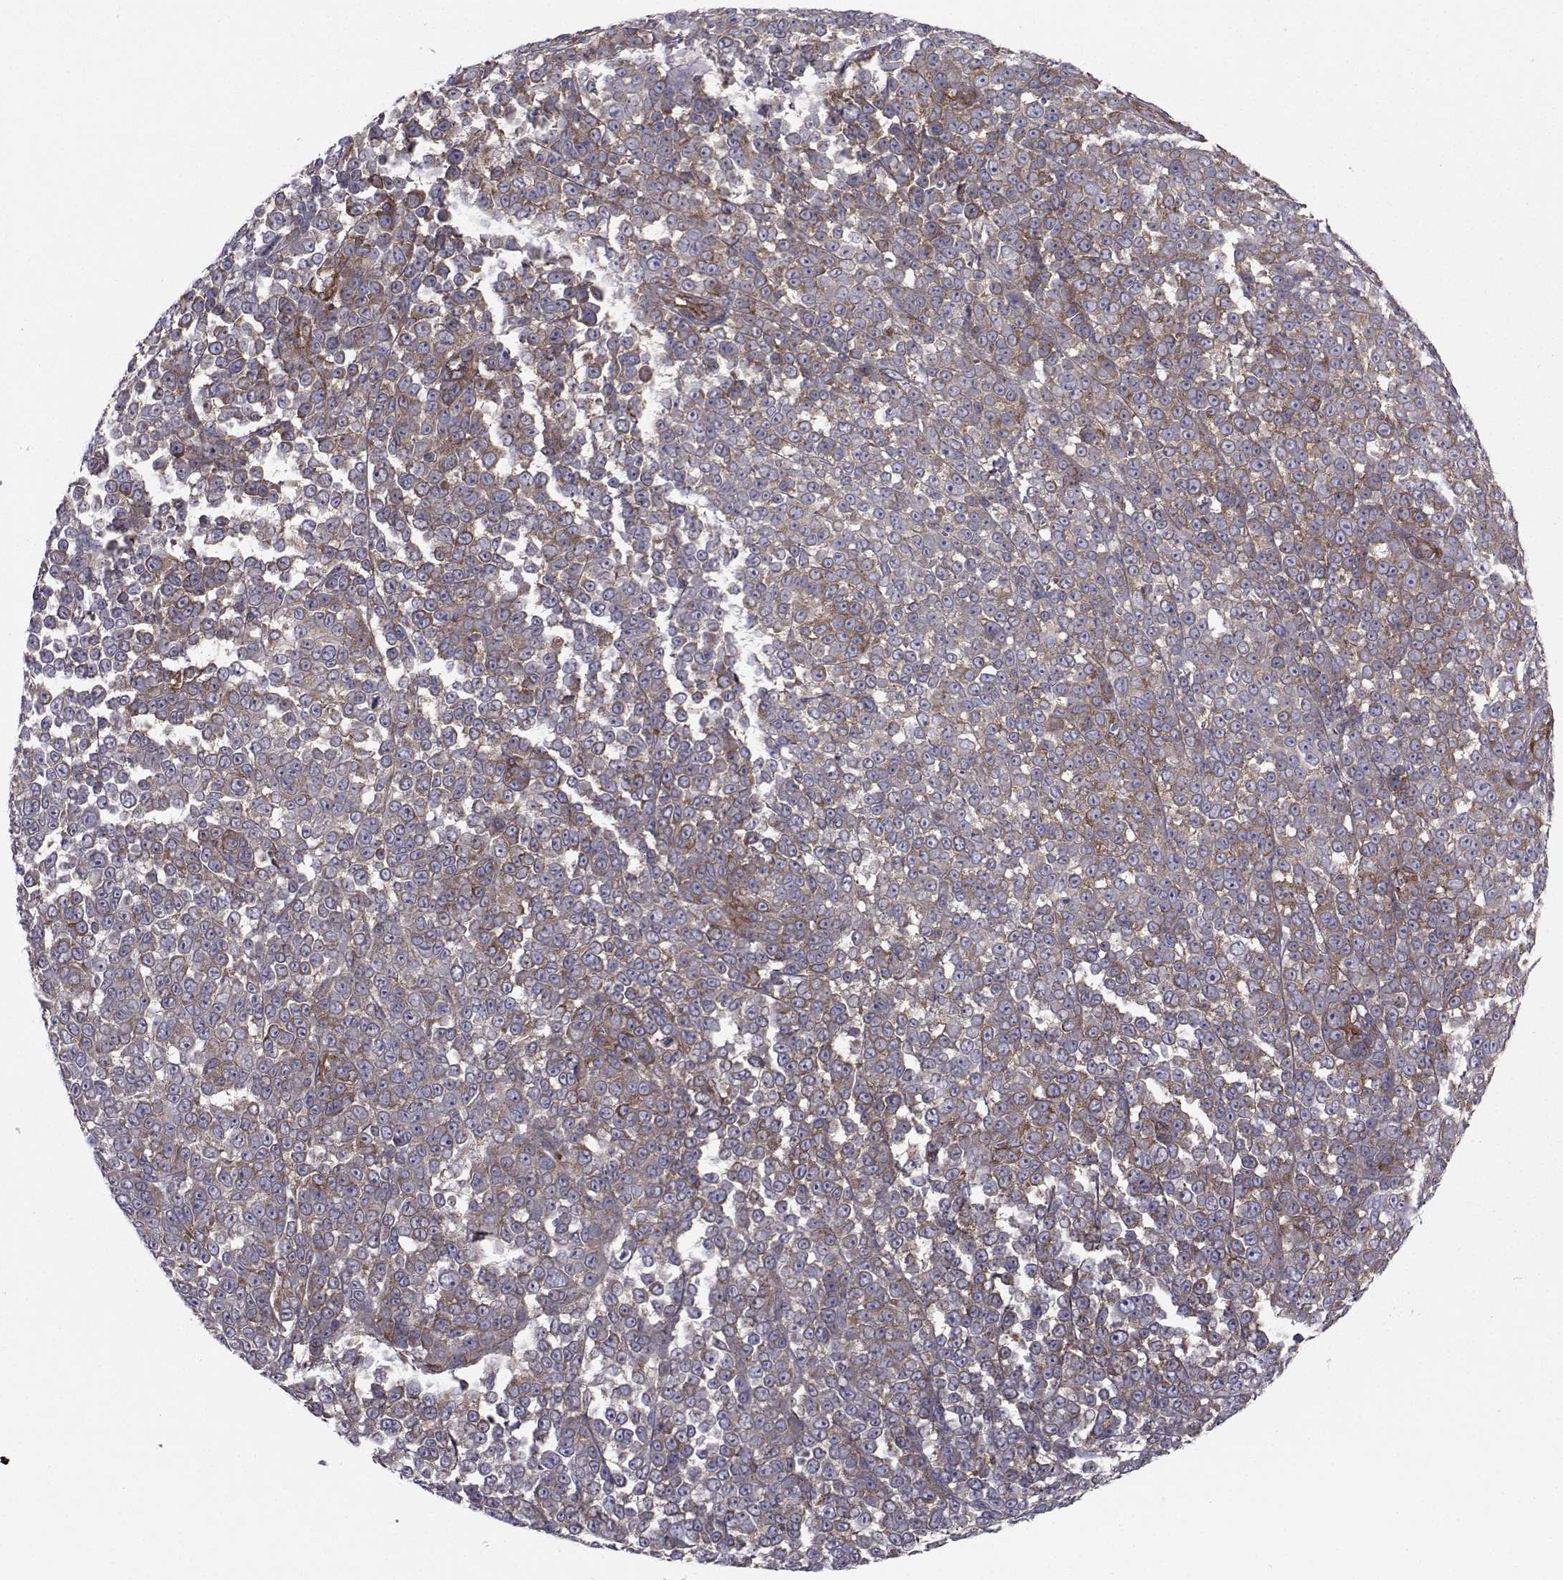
{"staining": {"intensity": "moderate", "quantity": "25%-75%", "location": "cytoplasmic/membranous"}, "tissue": "melanoma", "cell_type": "Tumor cells", "image_type": "cancer", "snomed": [{"axis": "morphology", "description": "Malignant melanoma, NOS"}, {"axis": "topography", "description": "Skin"}], "caption": "Malignant melanoma tissue exhibits moderate cytoplasmic/membranous expression in about 25%-75% of tumor cells", "gene": "TRIP10", "patient": {"sex": "female", "age": 95}}